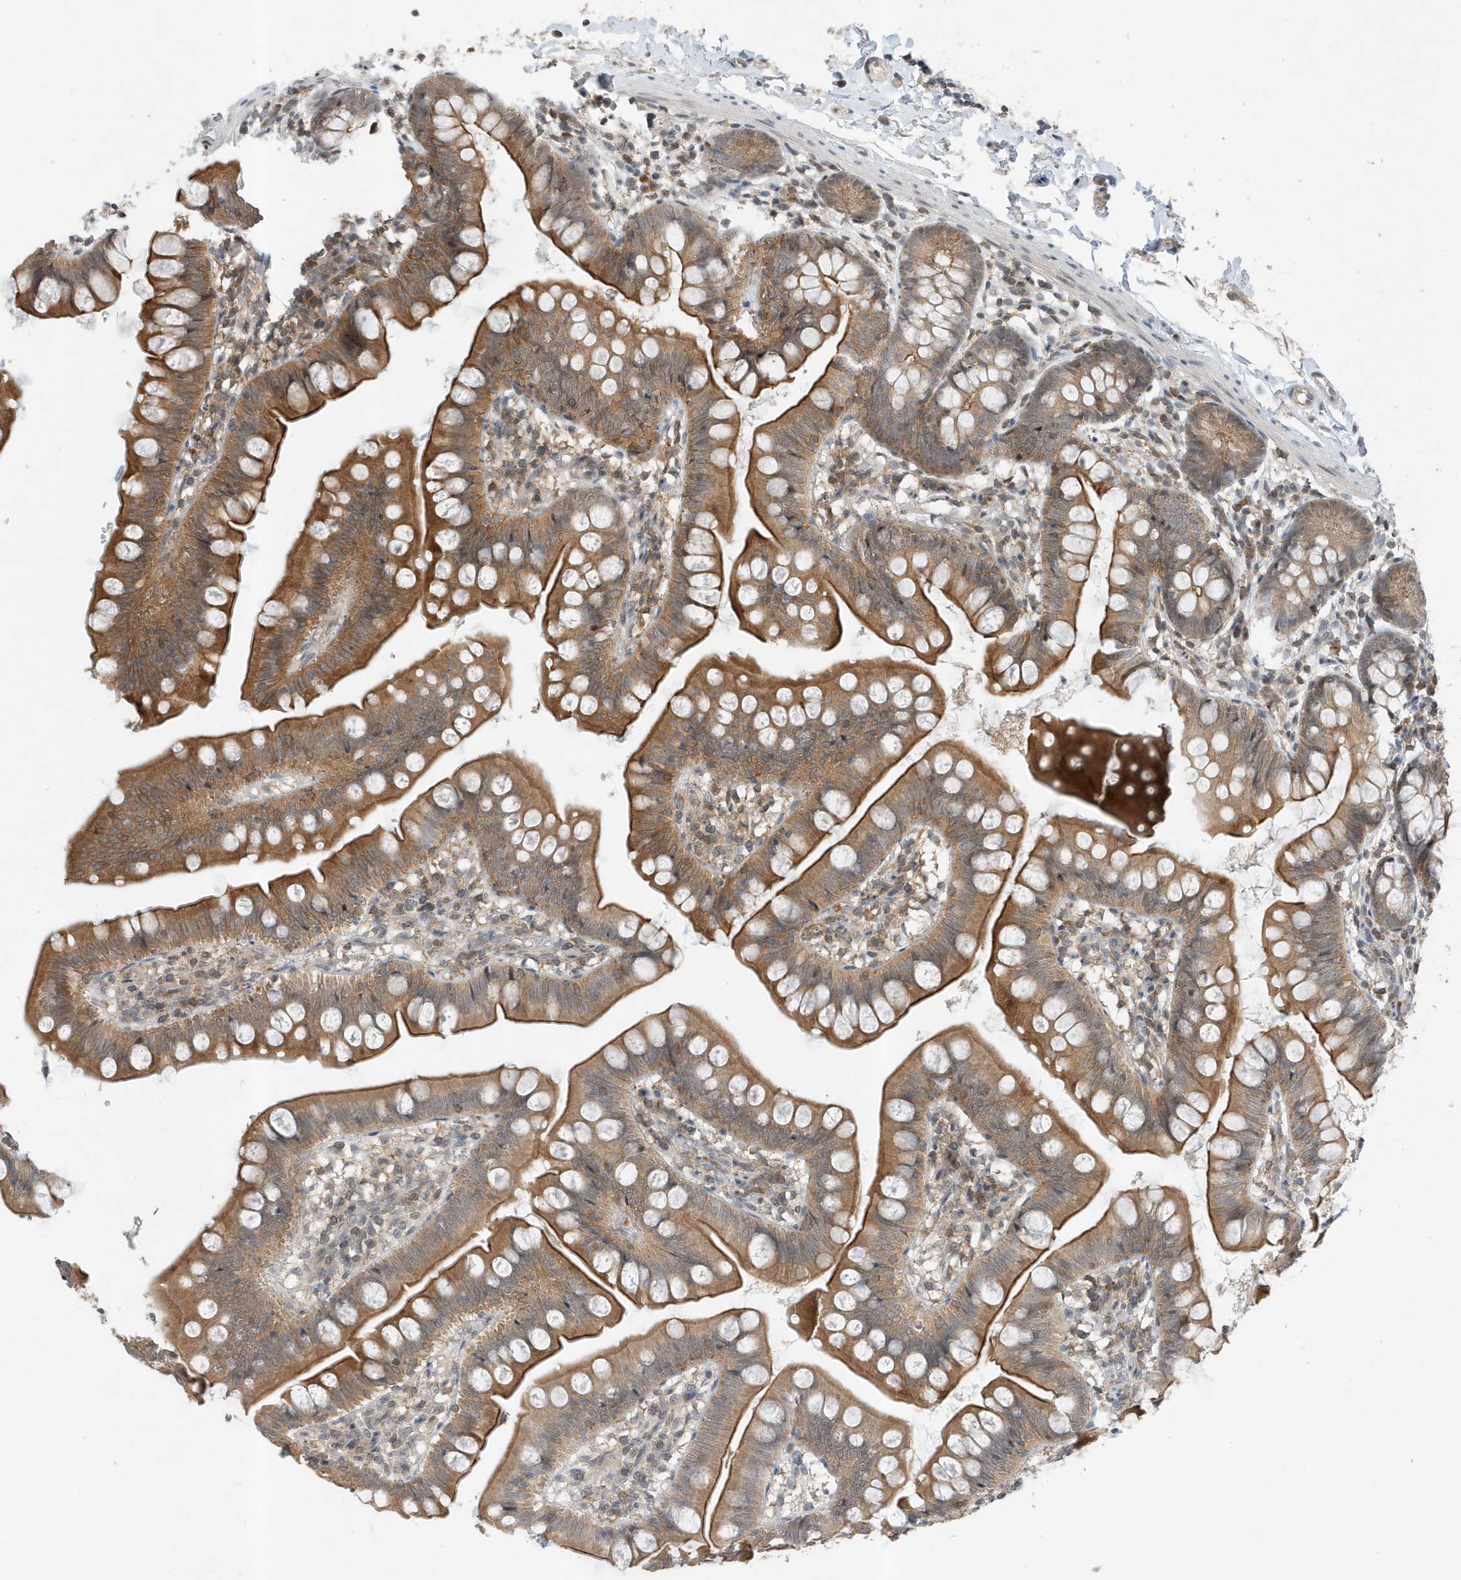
{"staining": {"intensity": "moderate", "quantity": ">75%", "location": "cytoplasmic/membranous"}, "tissue": "small intestine", "cell_type": "Glandular cells", "image_type": "normal", "snomed": [{"axis": "morphology", "description": "Normal tissue, NOS"}, {"axis": "topography", "description": "Small intestine"}], "caption": "A medium amount of moderate cytoplasmic/membranous positivity is seen in about >75% of glandular cells in benign small intestine.", "gene": "MAST3", "patient": {"sex": "male", "age": 7}}